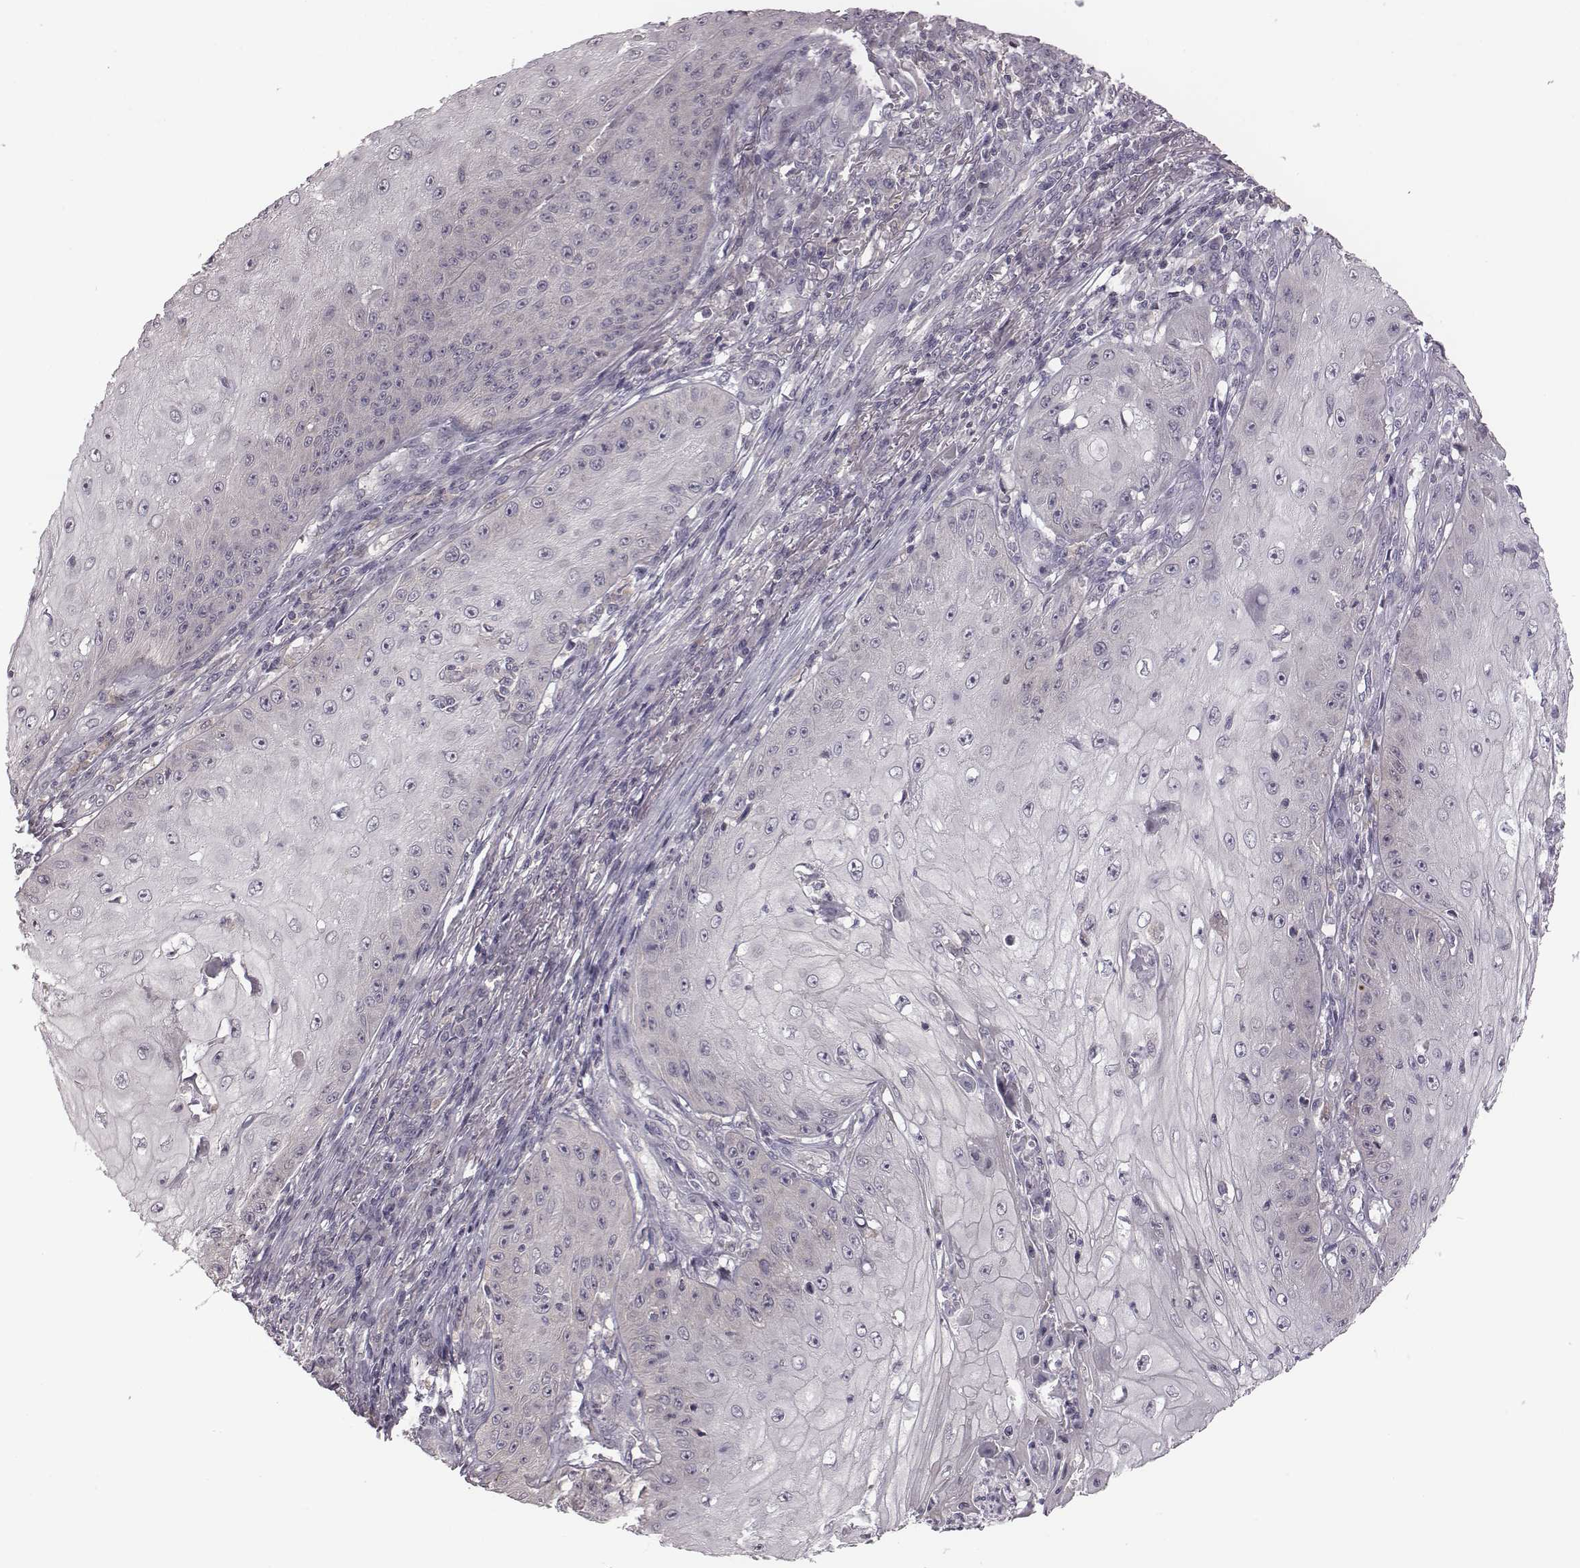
{"staining": {"intensity": "negative", "quantity": "none", "location": "none"}, "tissue": "skin cancer", "cell_type": "Tumor cells", "image_type": "cancer", "snomed": [{"axis": "morphology", "description": "Squamous cell carcinoma, NOS"}, {"axis": "topography", "description": "Skin"}], "caption": "Image shows no protein staining in tumor cells of skin cancer tissue.", "gene": "BICDL1", "patient": {"sex": "male", "age": 70}}